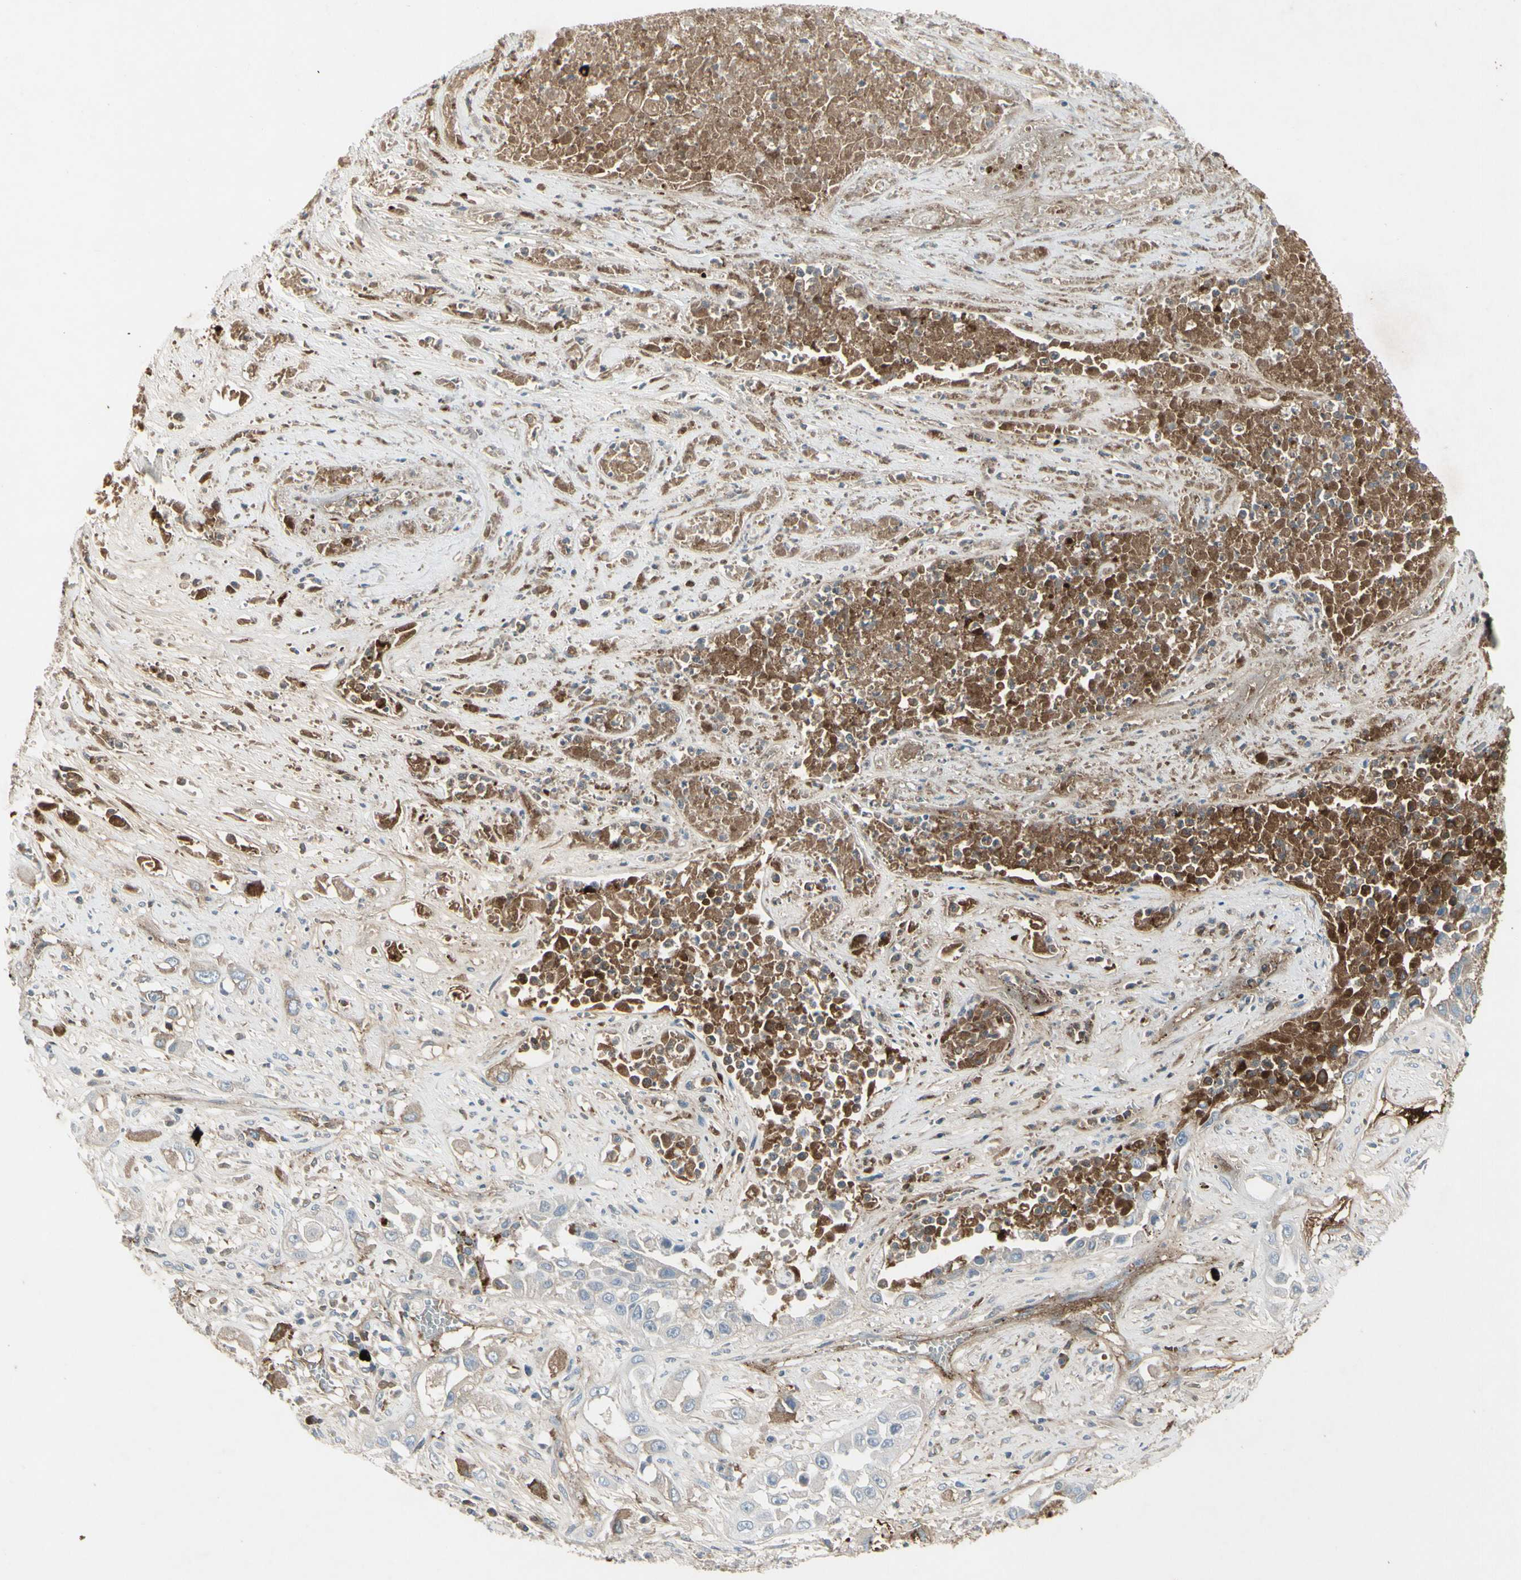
{"staining": {"intensity": "moderate", "quantity": "<25%", "location": "cytoplasmic/membranous"}, "tissue": "lung cancer", "cell_type": "Tumor cells", "image_type": "cancer", "snomed": [{"axis": "morphology", "description": "Squamous cell carcinoma, NOS"}, {"axis": "topography", "description": "Lung"}], "caption": "Immunohistochemistry of lung cancer reveals low levels of moderate cytoplasmic/membranous positivity in approximately <25% of tumor cells.", "gene": "IGHM", "patient": {"sex": "male", "age": 71}}